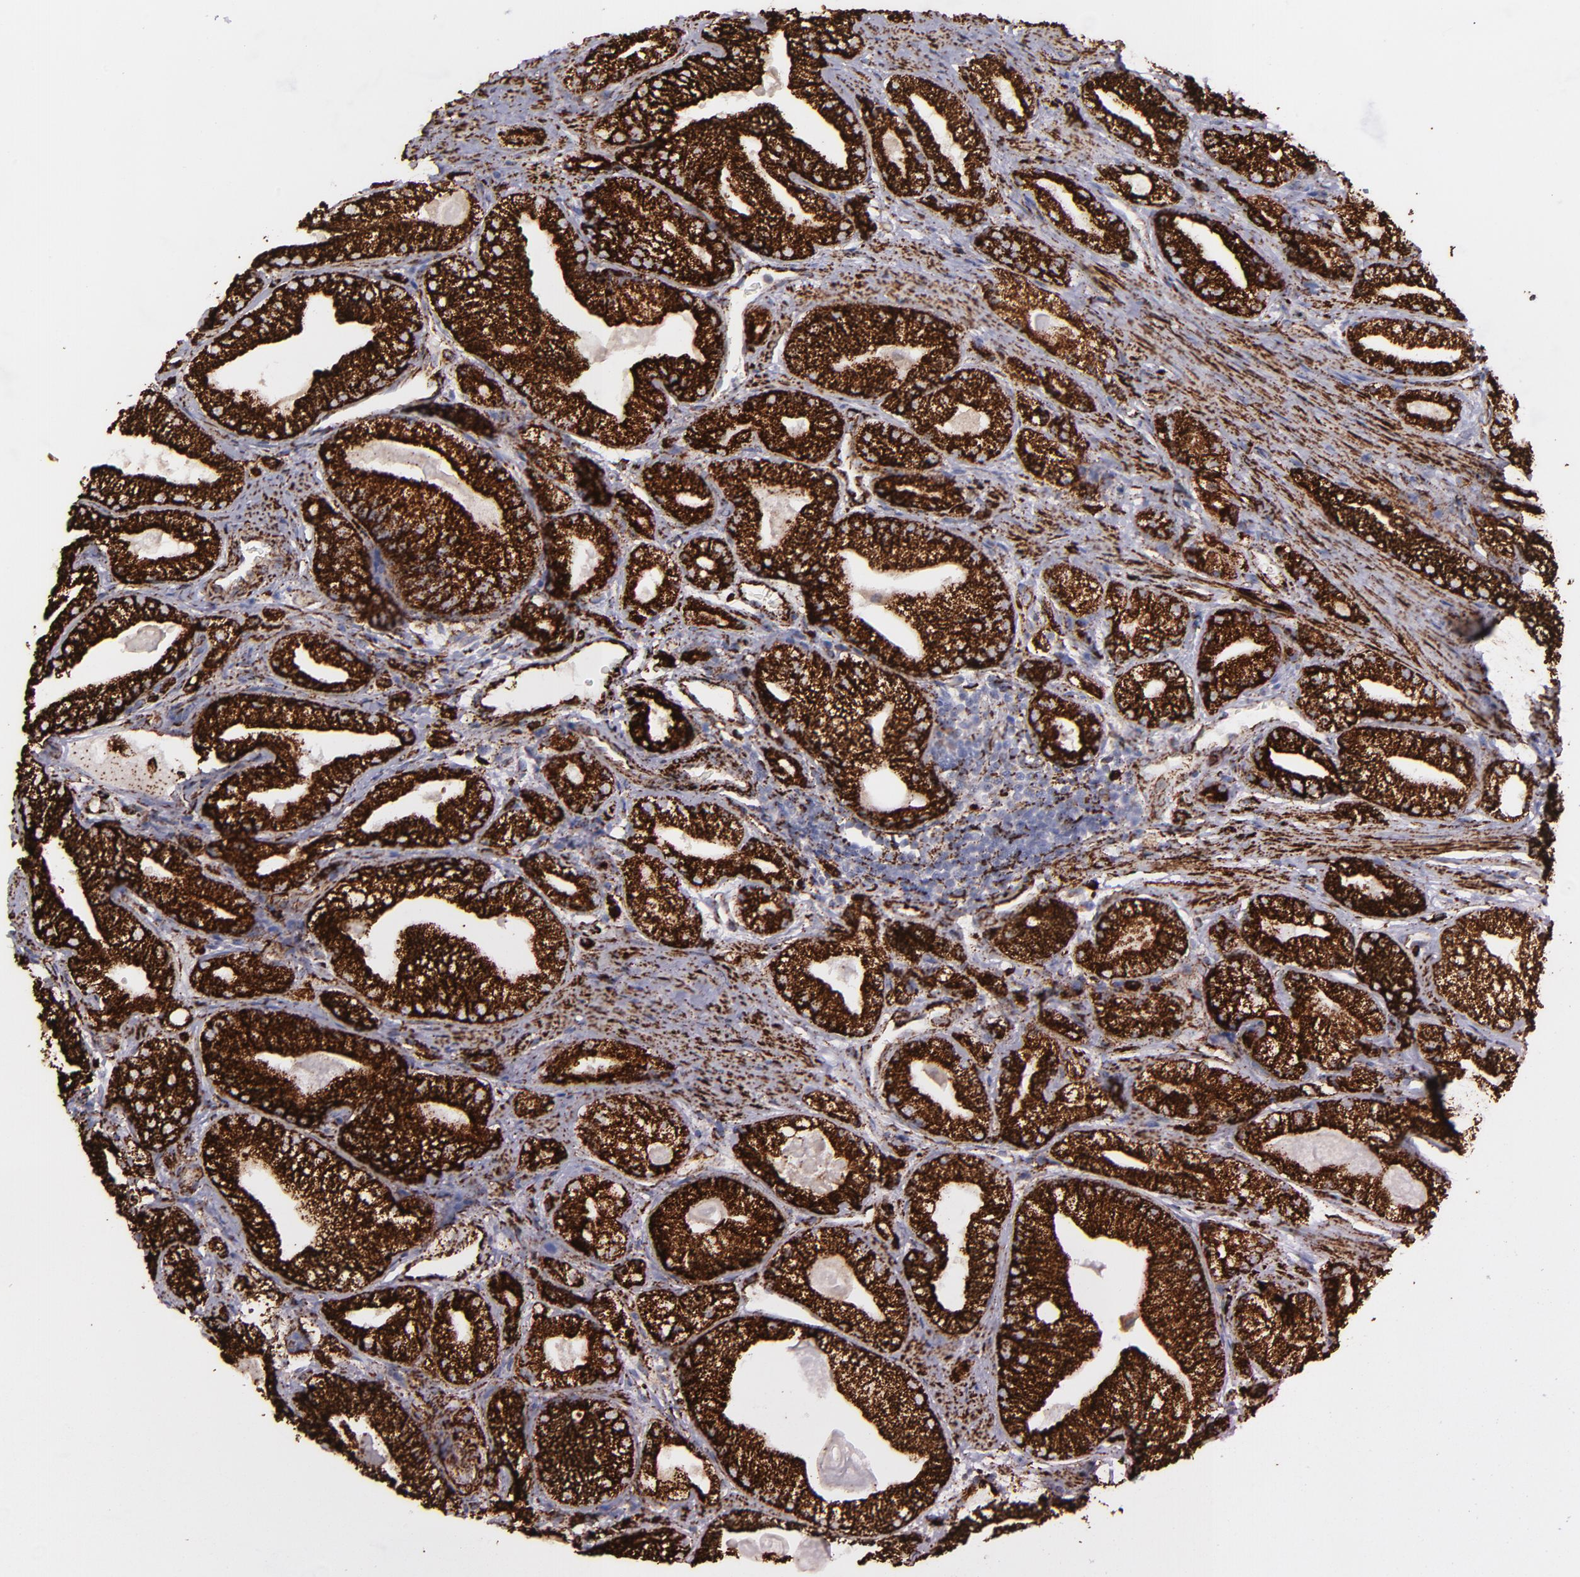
{"staining": {"intensity": "strong", "quantity": ">75%", "location": "cytoplasmic/membranous"}, "tissue": "prostate cancer", "cell_type": "Tumor cells", "image_type": "cancer", "snomed": [{"axis": "morphology", "description": "Adenocarcinoma, Low grade"}, {"axis": "topography", "description": "Prostate"}], "caption": "Immunohistochemical staining of low-grade adenocarcinoma (prostate) displays high levels of strong cytoplasmic/membranous positivity in about >75% of tumor cells.", "gene": "MAOB", "patient": {"sex": "male", "age": 69}}